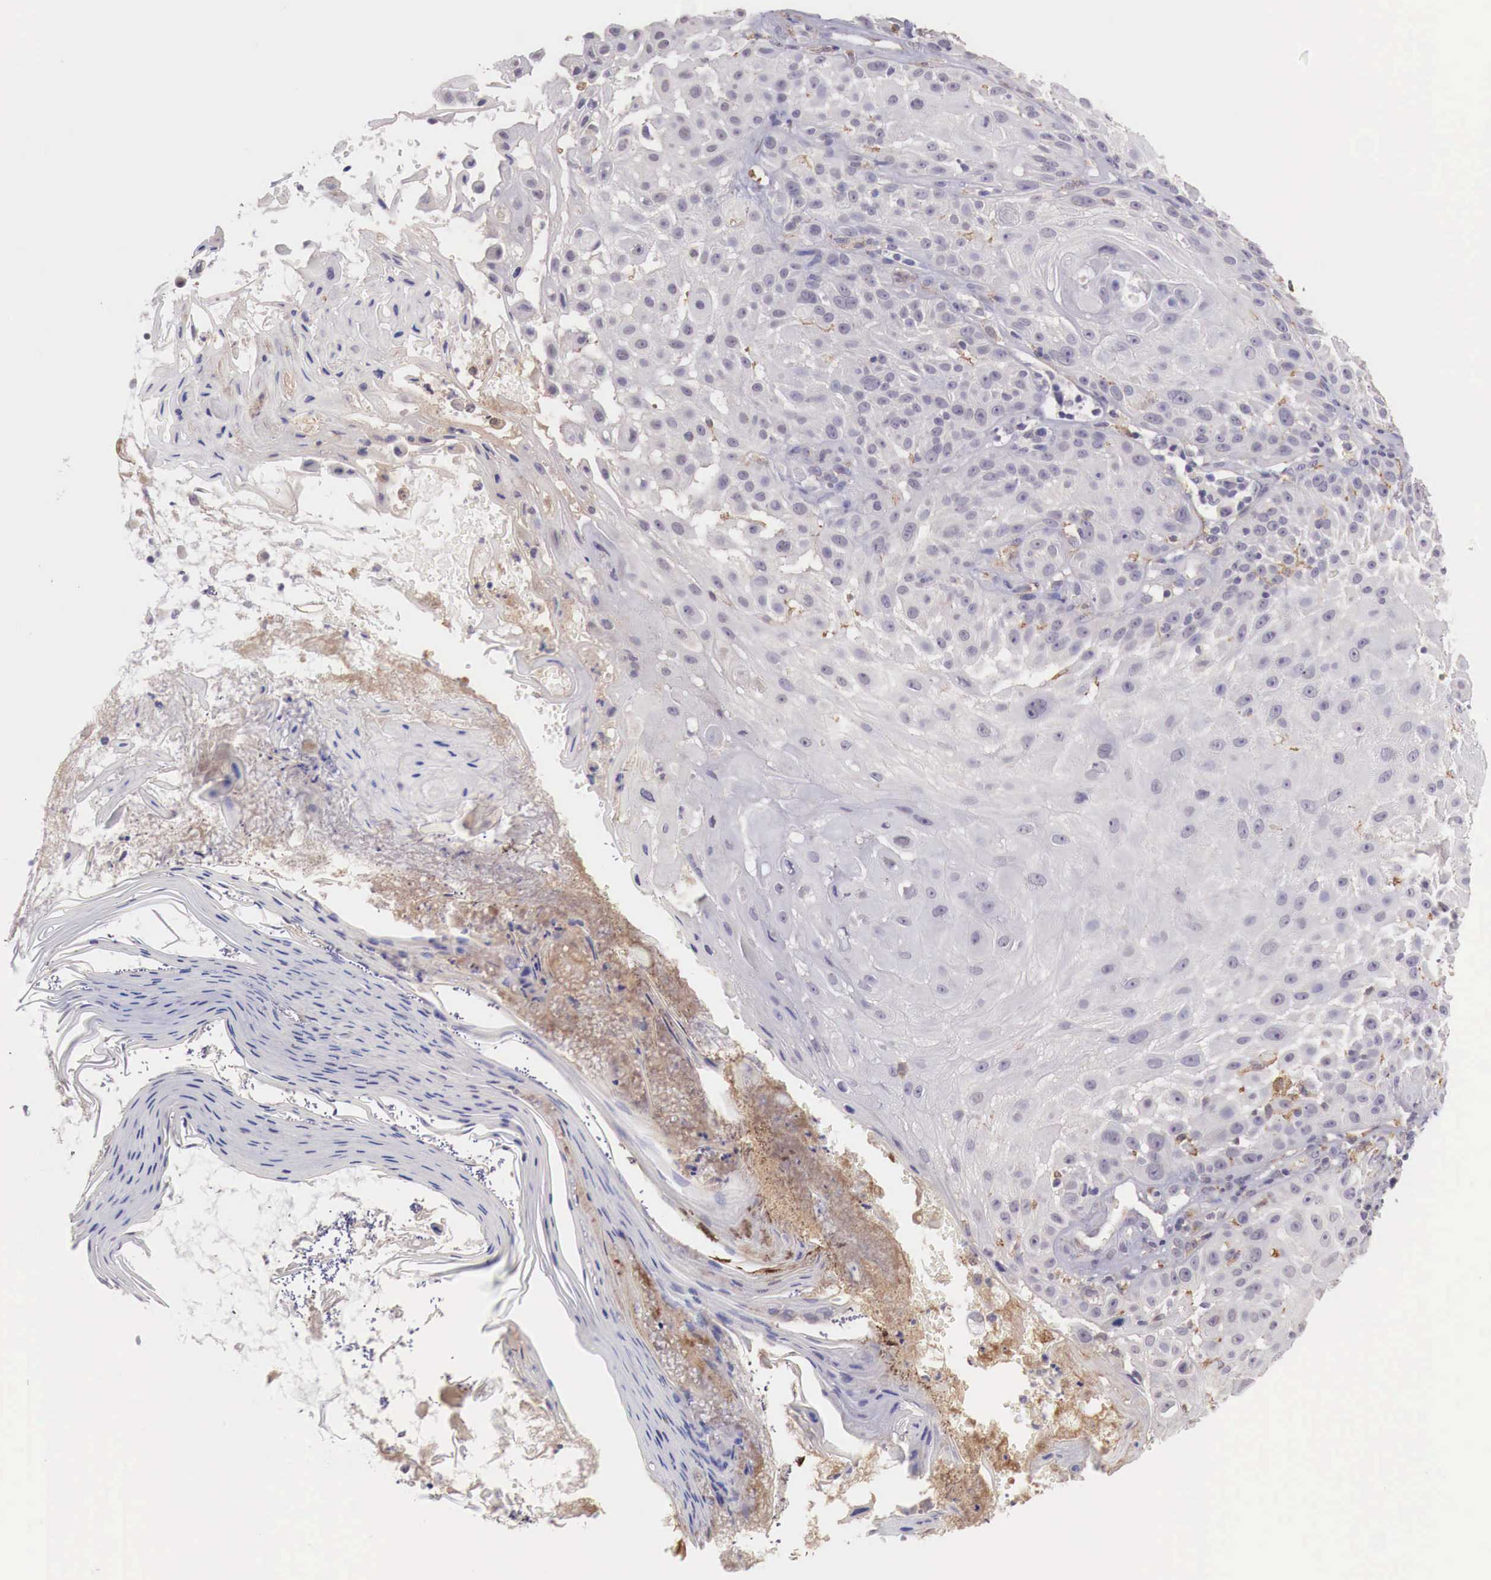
{"staining": {"intensity": "weak", "quantity": "<25%", "location": "cytoplasmic/membranous"}, "tissue": "skin cancer", "cell_type": "Tumor cells", "image_type": "cancer", "snomed": [{"axis": "morphology", "description": "Squamous cell carcinoma, NOS"}, {"axis": "topography", "description": "Skin"}], "caption": "Image shows no significant protein staining in tumor cells of squamous cell carcinoma (skin). (DAB immunohistochemistry with hematoxylin counter stain).", "gene": "CHRDL1", "patient": {"sex": "female", "age": 89}}